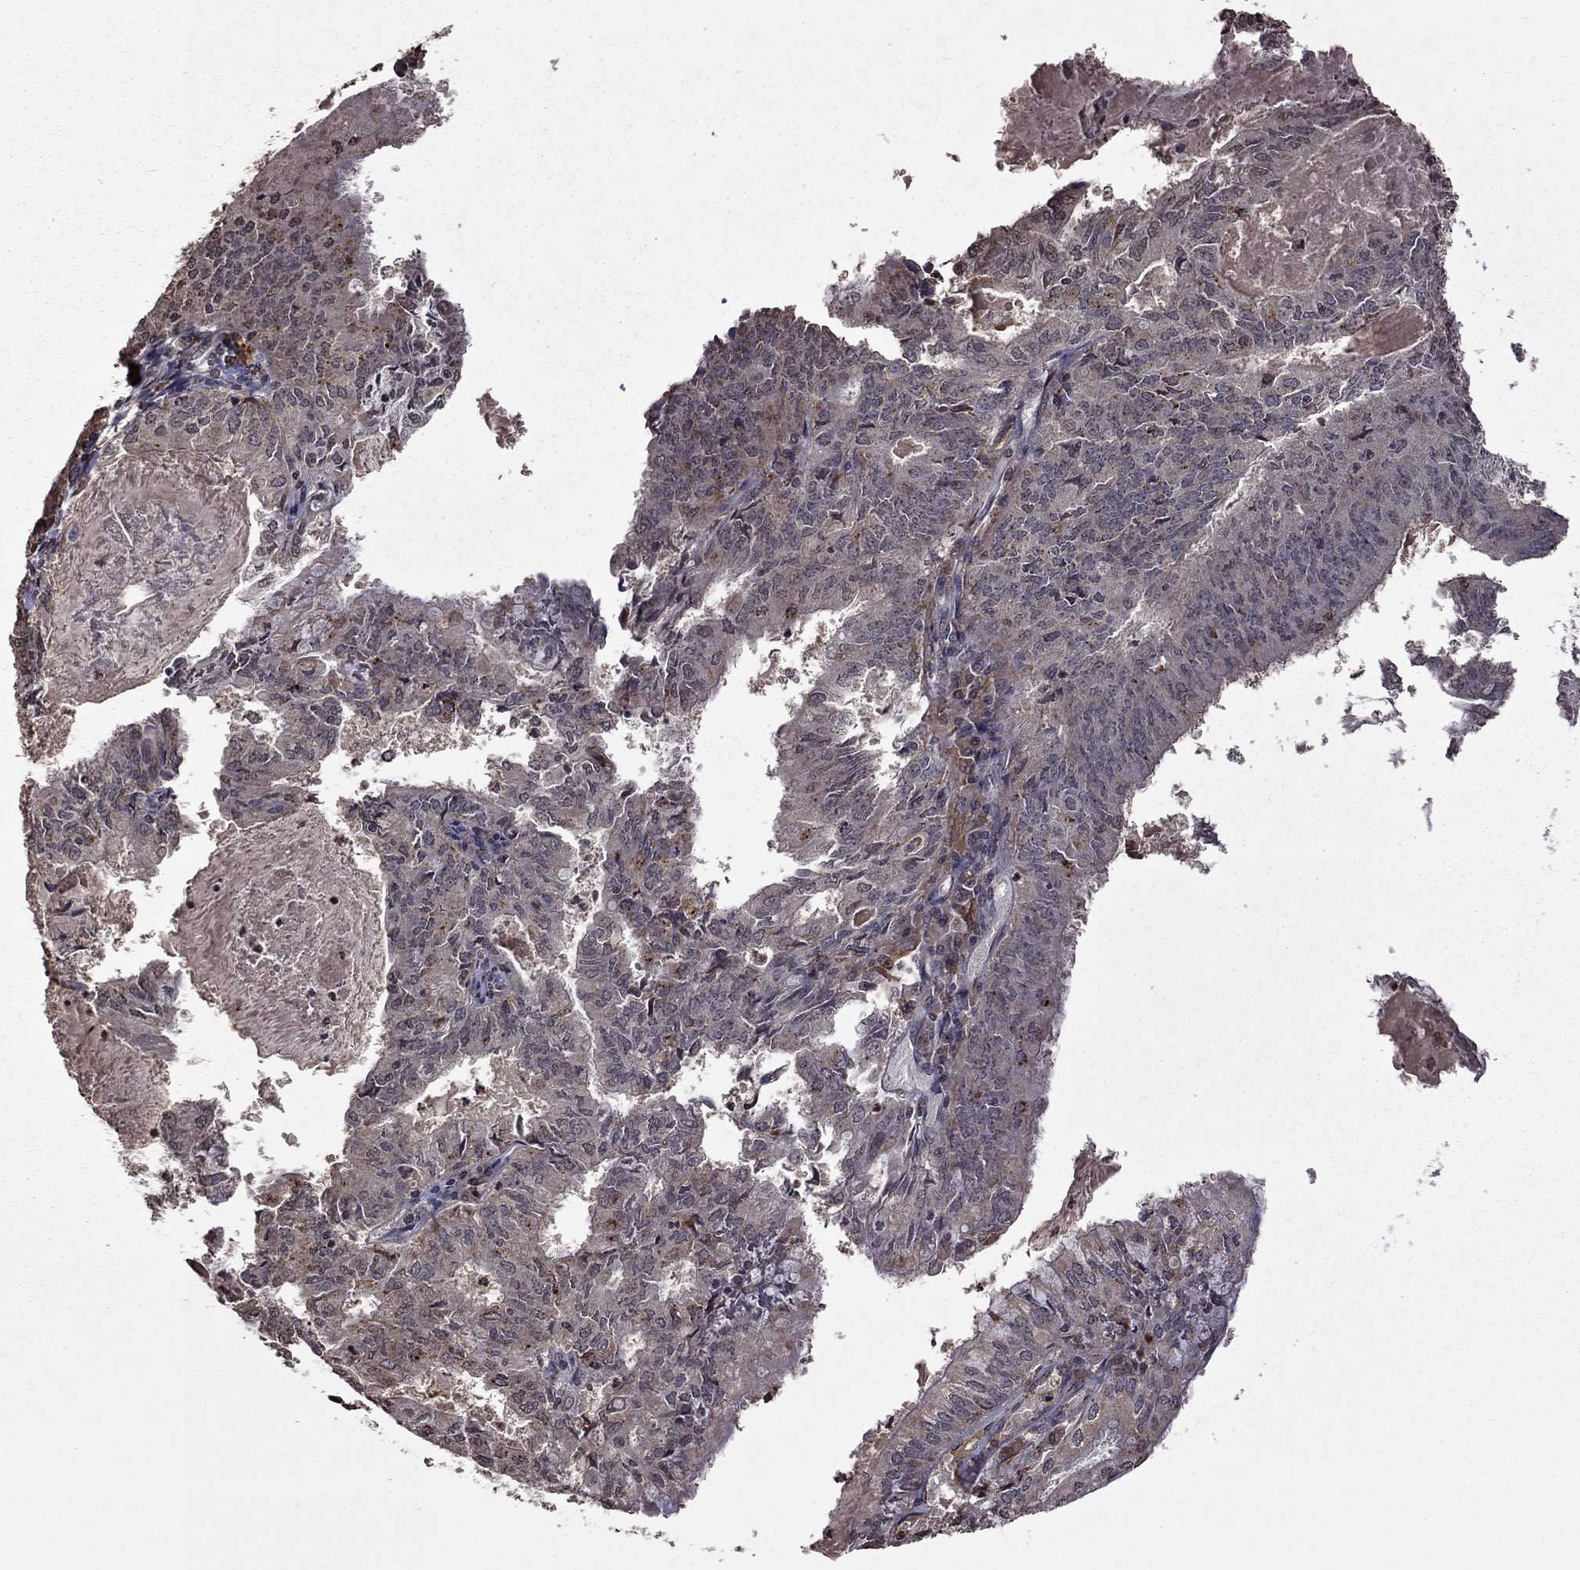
{"staining": {"intensity": "negative", "quantity": "none", "location": "none"}, "tissue": "endometrial cancer", "cell_type": "Tumor cells", "image_type": "cancer", "snomed": [{"axis": "morphology", "description": "Adenocarcinoma, NOS"}, {"axis": "topography", "description": "Endometrium"}], "caption": "Adenocarcinoma (endometrial) was stained to show a protein in brown. There is no significant staining in tumor cells.", "gene": "NLGN1", "patient": {"sex": "female", "age": 57}}